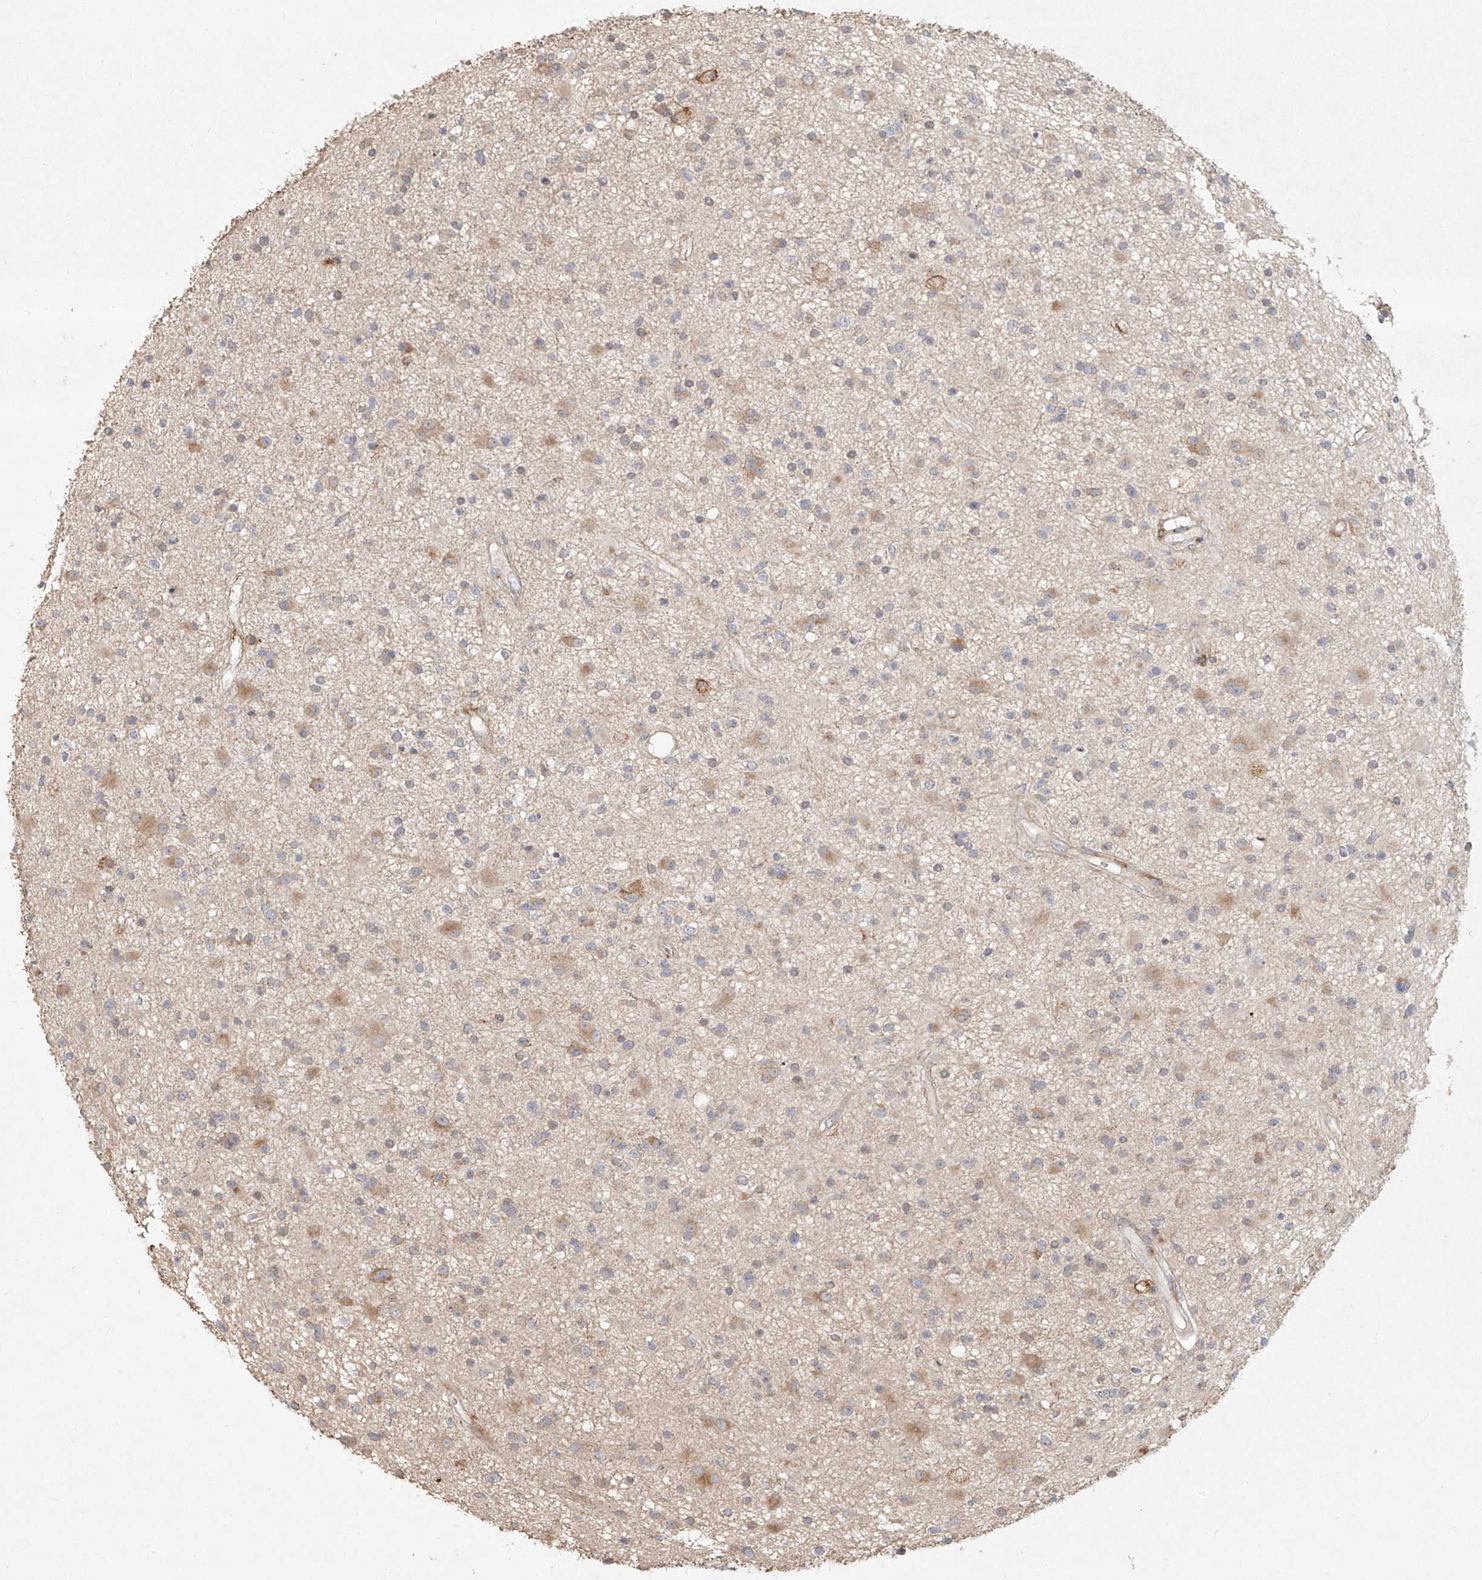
{"staining": {"intensity": "negative", "quantity": "none", "location": "none"}, "tissue": "glioma", "cell_type": "Tumor cells", "image_type": "cancer", "snomed": [{"axis": "morphology", "description": "Glioma, malignant, High grade"}, {"axis": "topography", "description": "Brain"}], "caption": "Human malignant glioma (high-grade) stained for a protein using immunohistochemistry (IHC) displays no positivity in tumor cells.", "gene": "CD209", "patient": {"sex": "male", "age": 33}}